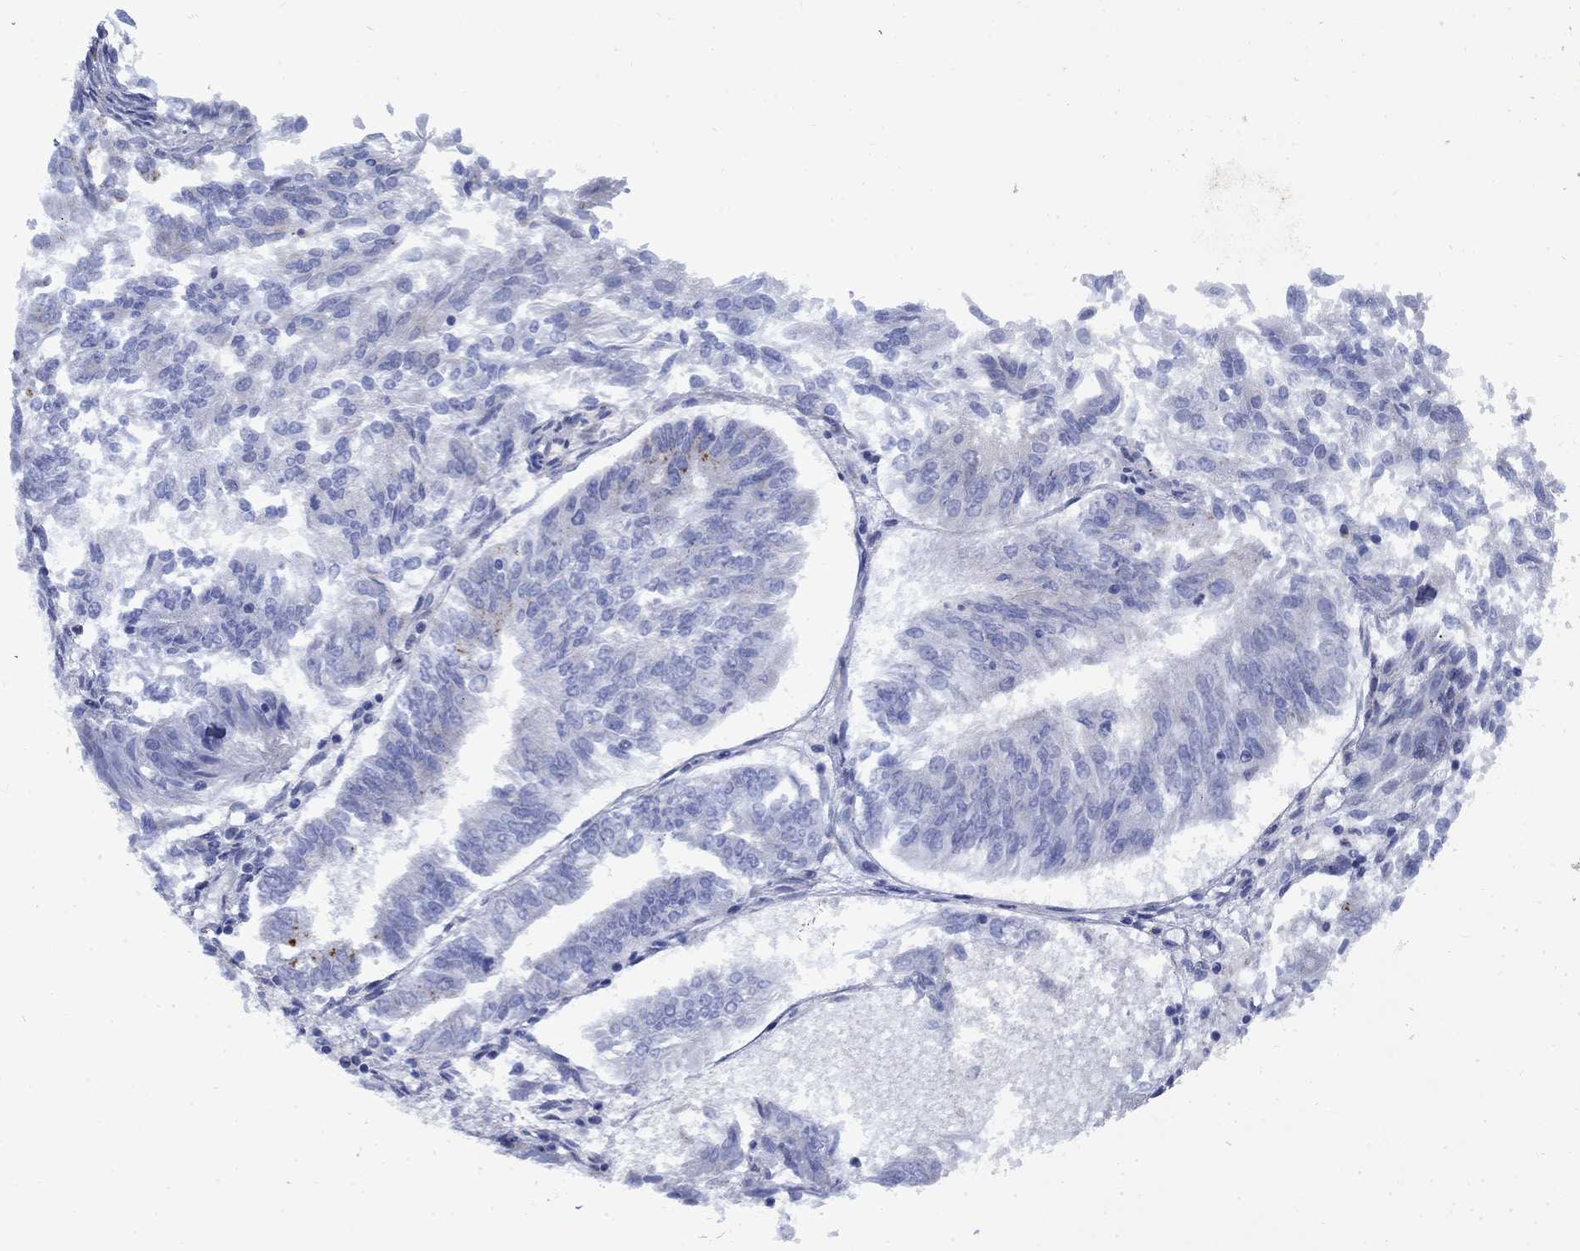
{"staining": {"intensity": "negative", "quantity": "none", "location": "none"}, "tissue": "endometrial cancer", "cell_type": "Tumor cells", "image_type": "cancer", "snomed": [{"axis": "morphology", "description": "Adenocarcinoma, NOS"}, {"axis": "topography", "description": "Endometrium"}], "caption": "An IHC image of adenocarcinoma (endometrial) is shown. There is no staining in tumor cells of adenocarcinoma (endometrial).", "gene": "STAB2", "patient": {"sex": "female", "age": 58}}